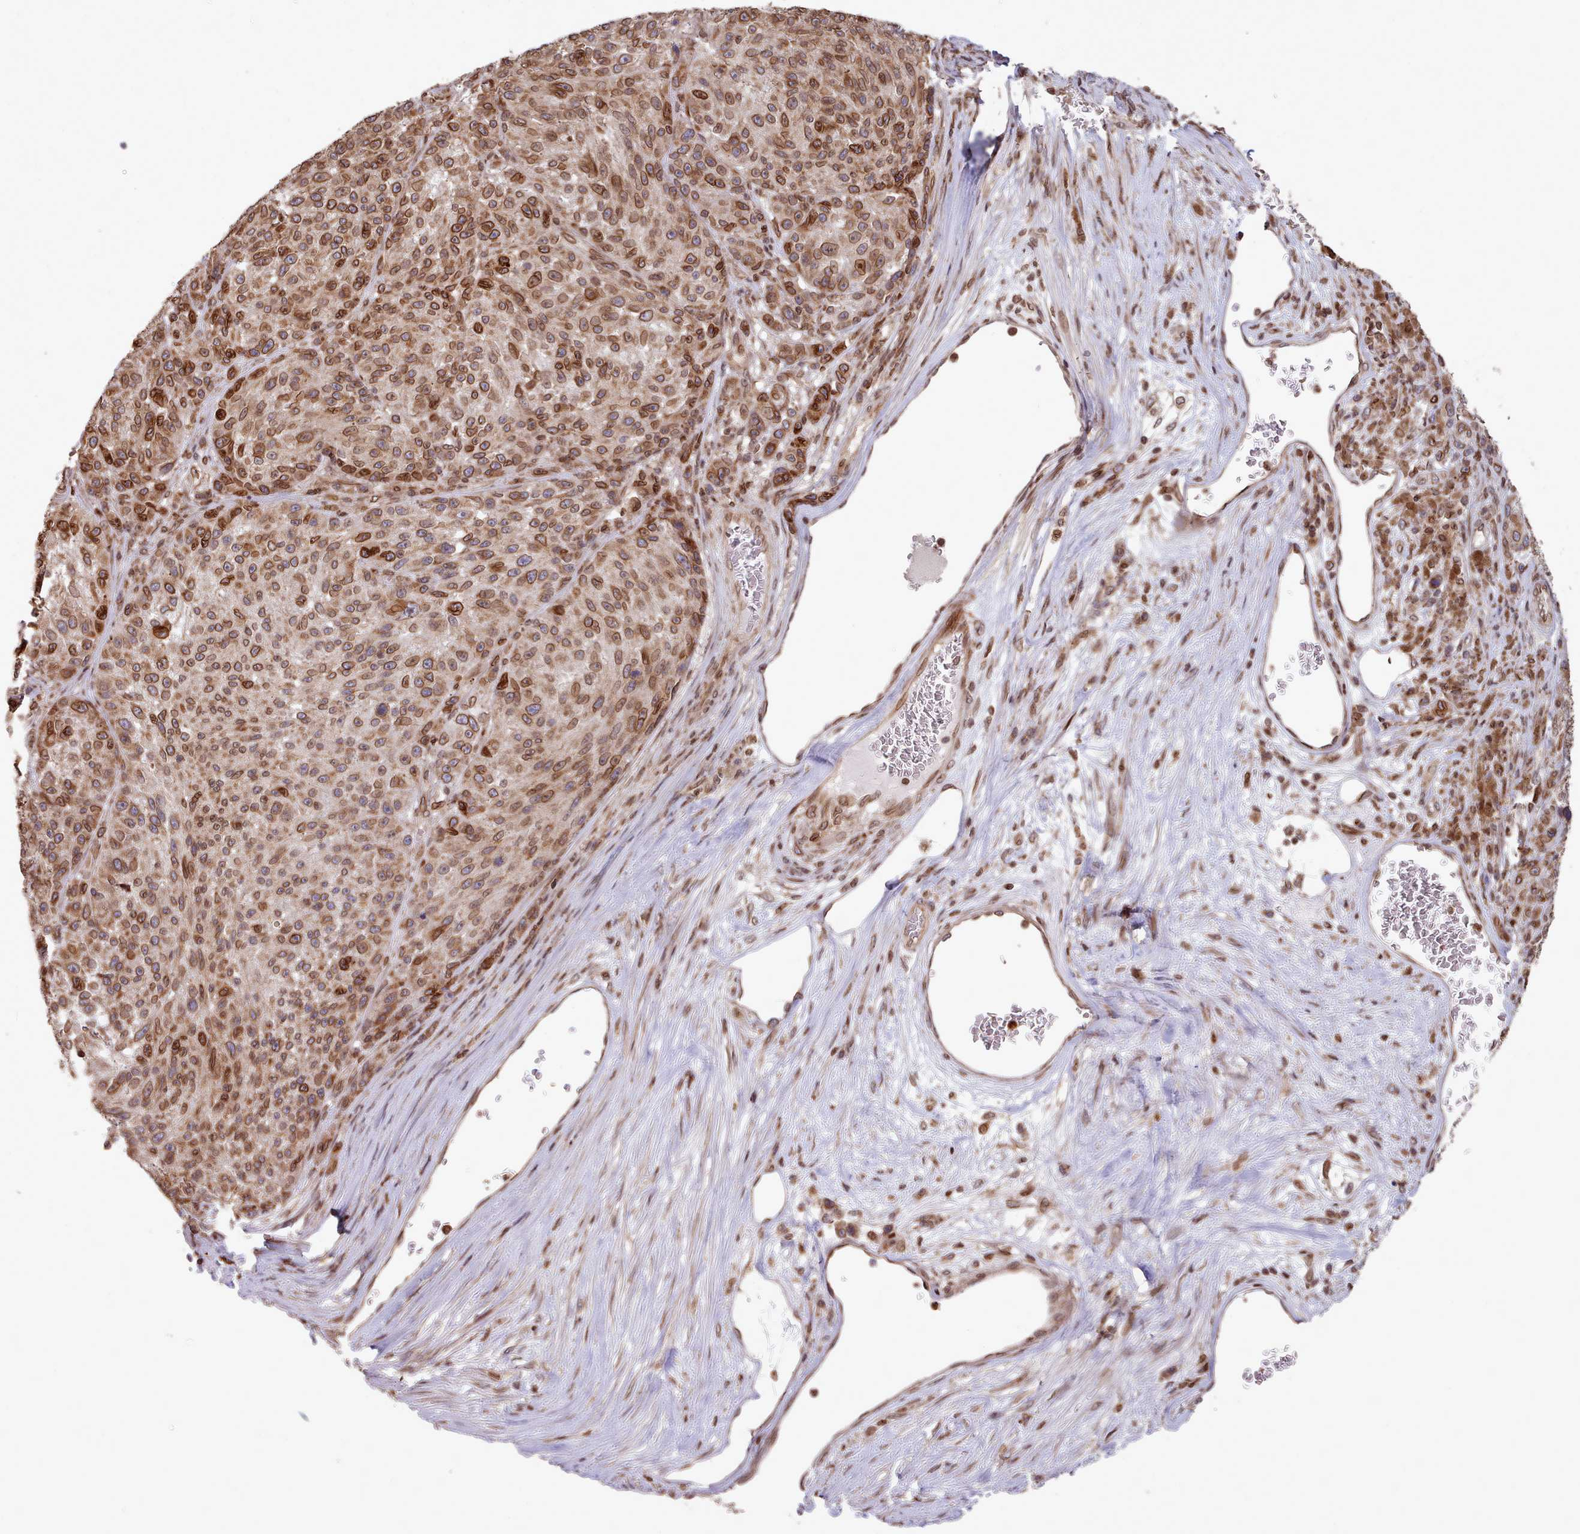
{"staining": {"intensity": "moderate", "quantity": ">75%", "location": "cytoplasmic/membranous,nuclear"}, "tissue": "melanoma", "cell_type": "Tumor cells", "image_type": "cancer", "snomed": [{"axis": "morphology", "description": "Malignant melanoma, NOS"}, {"axis": "topography", "description": "Skin"}], "caption": "Immunohistochemical staining of human malignant melanoma reveals moderate cytoplasmic/membranous and nuclear protein staining in approximately >75% of tumor cells.", "gene": "TOR1AIP1", "patient": {"sex": "male", "age": 53}}